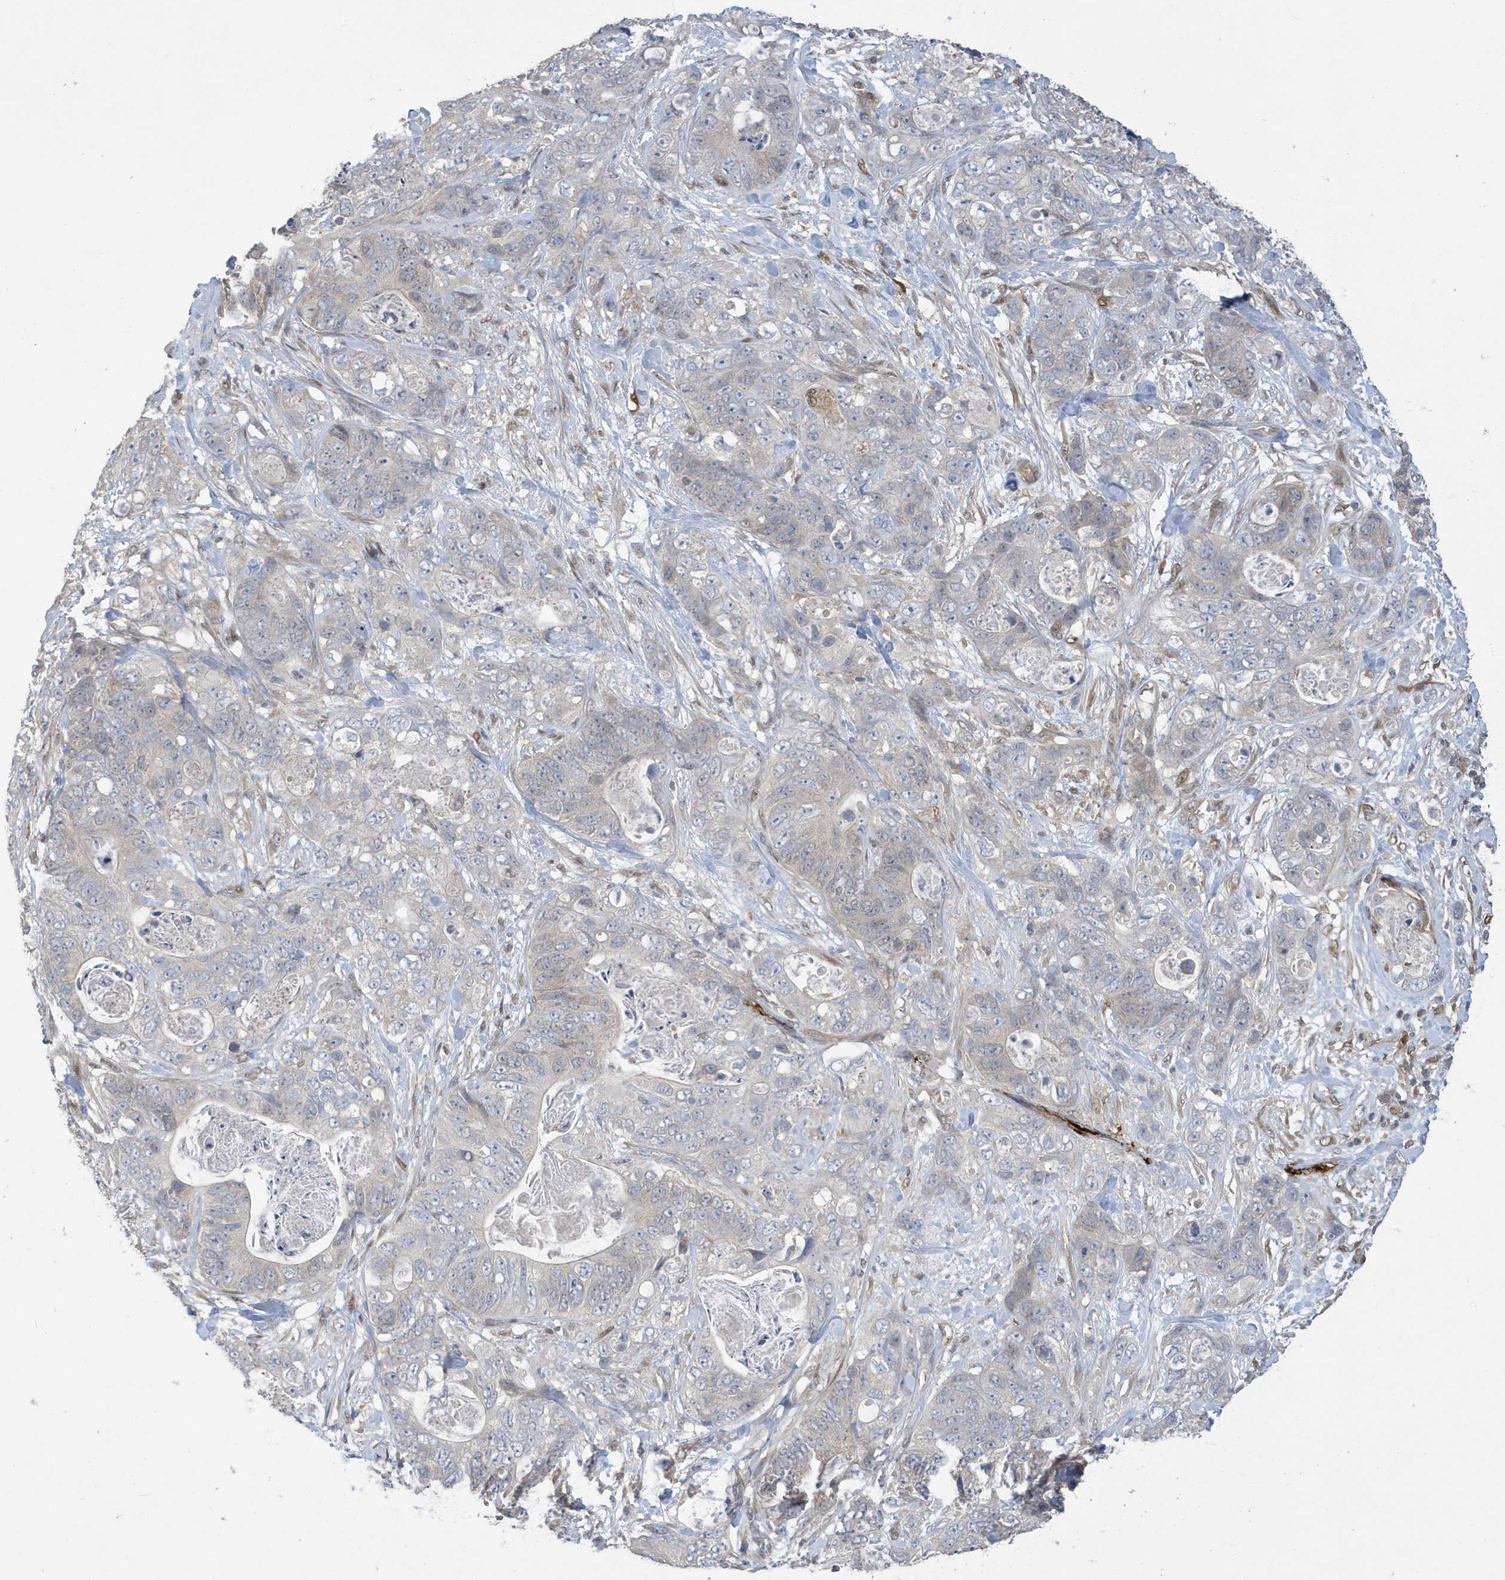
{"staining": {"intensity": "negative", "quantity": "none", "location": "none"}, "tissue": "stomach cancer", "cell_type": "Tumor cells", "image_type": "cancer", "snomed": [{"axis": "morphology", "description": "Normal tissue, NOS"}, {"axis": "morphology", "description": "Adenocarcinoma, NOS"}, {"axis": "topography", "description": "Stomach"}], "caption": "This photomicrograph is of stomach cancer stained with immunohistochemistry (IHC) to label a protein in brown with the nuclei are counter-stained blue. There is no positivity in tumor cells.", "gene": "NCOA7", "patient": {"sex": "female", "age": 89}}